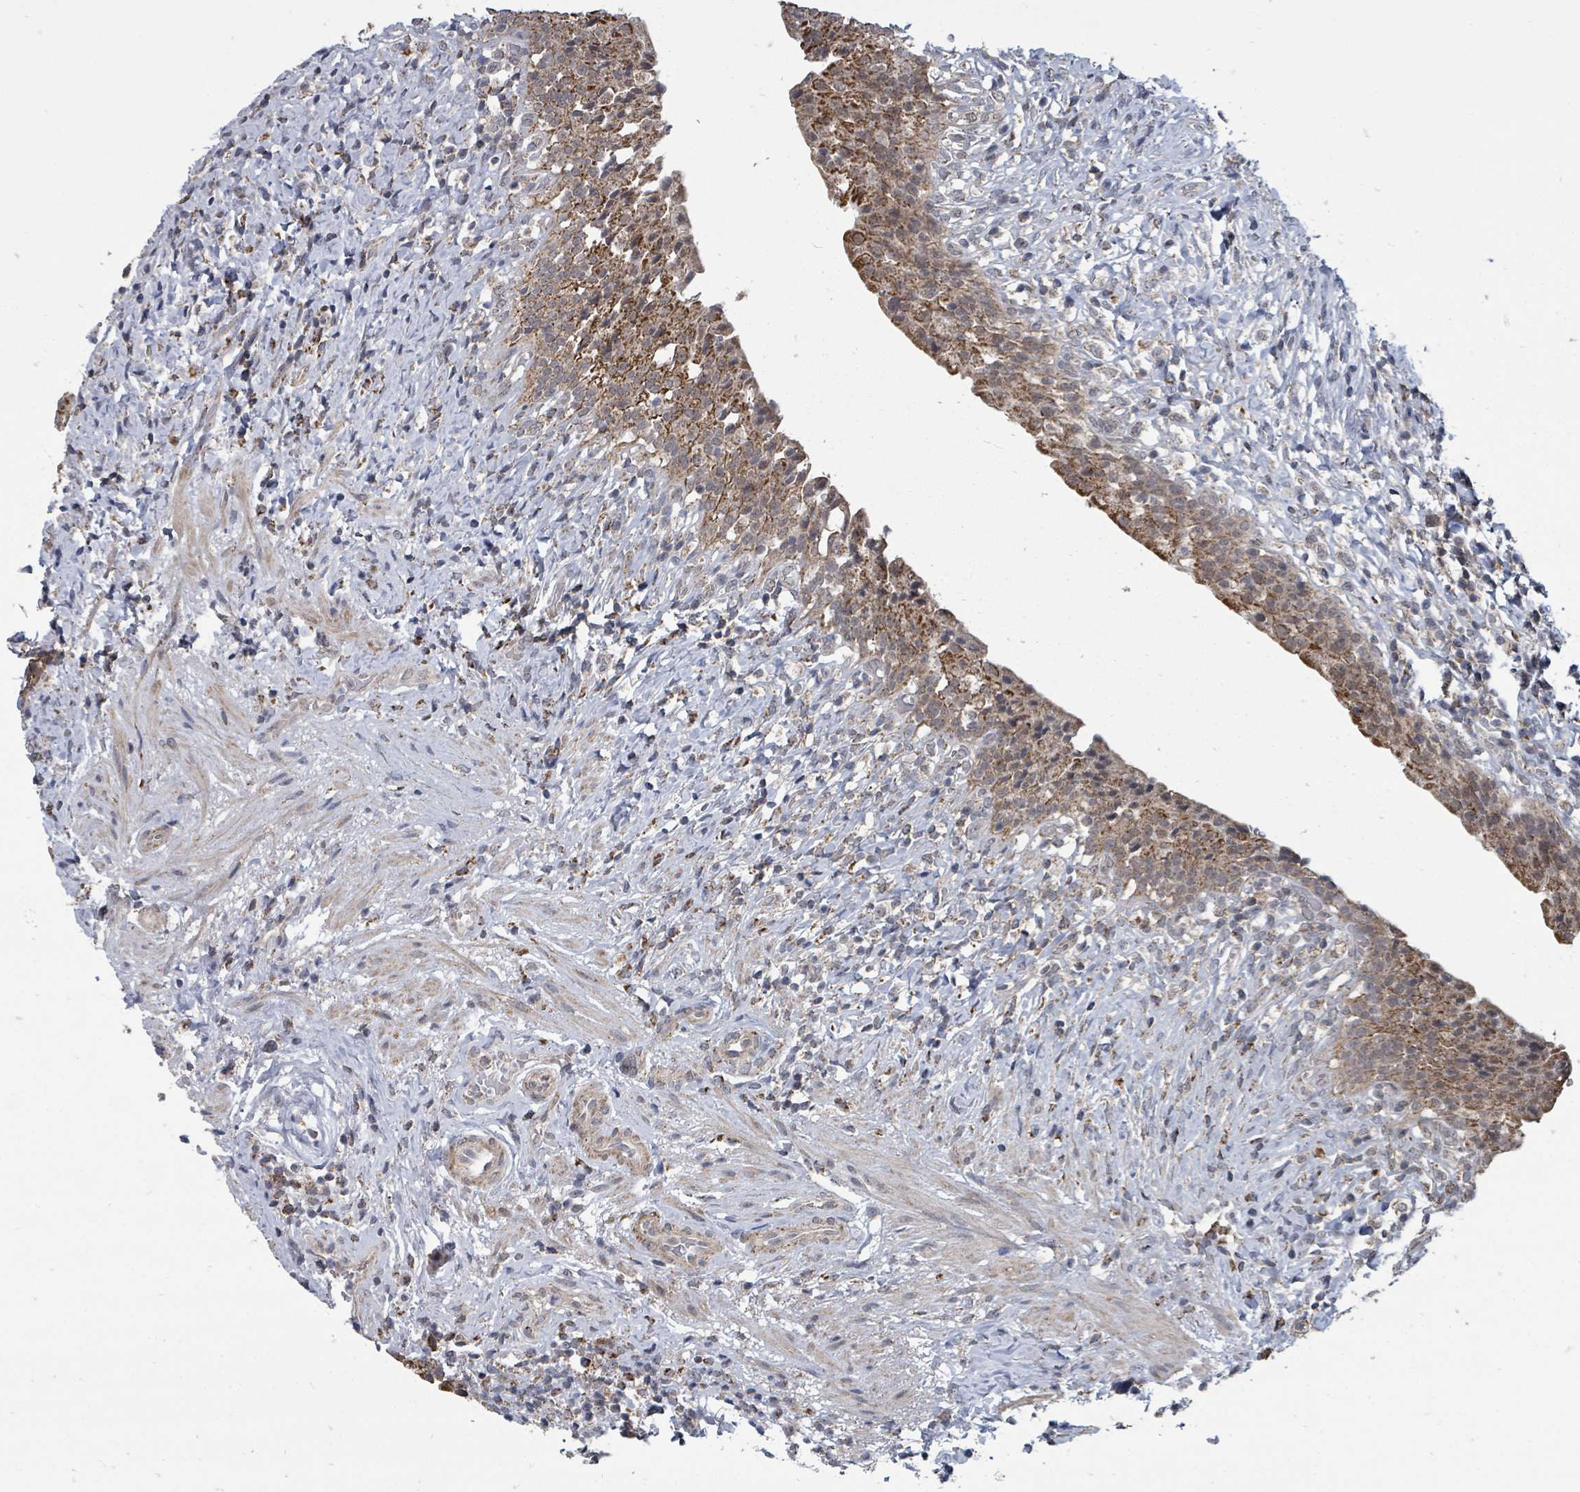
{"staining": {"intensity": "strong", "quantity": ">75%", "location": "cytoplasmic/membranous"}, "tissue": "urinary bladder", "cell_type": "Urothelial cells", "image_type": "normal", "snomed": [{"axis": "morphology", "description": "Normal tissue, NOS"}, {"axis": "morphology", "description": "Inflammation, NOS"}, {"axis": "topography", "description": "Urinary bladder"}], "caption": "High-magnification brightfield microscopy of benign urinary bladder stained with DAB (brown) and counterstained with hematoxylin (blue). urothelial cells exhibit strong cytoplasmic/membranous positivity is appreciated in approximately>75% of cells.", "gene": "MAGOHB", "patient": {"sex": "male", "age": 64}}